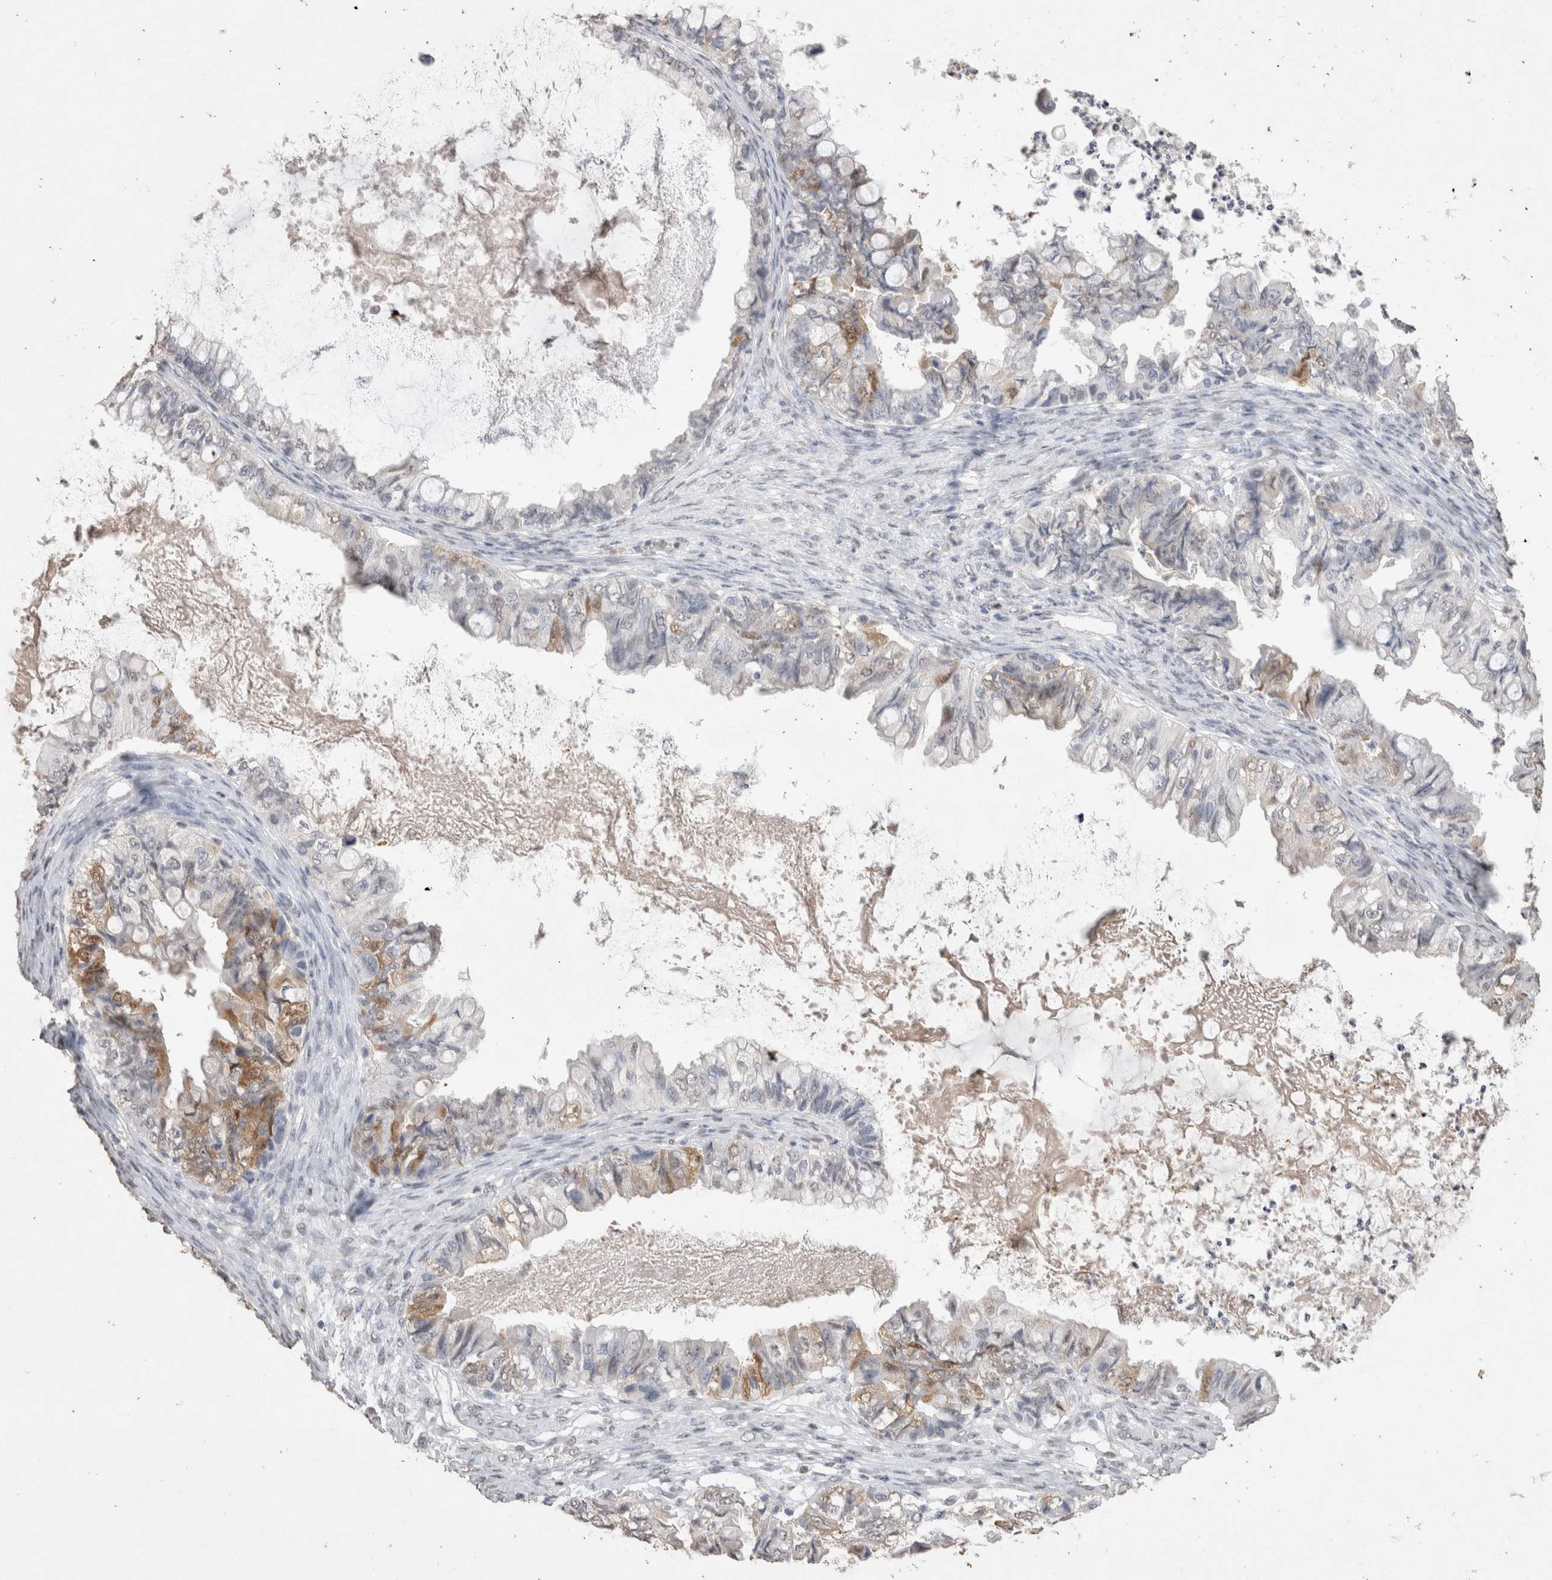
{"staining": {"intensity": "moderate", "quantity": "<25%", "location": "cytoplasmic/membranous"}, "tissue": "ovarian cancer", "cell_type": "Tumor cells", "image_type": "cancer", "snomed": [{"axis": "morphology", "description": "Cystadenocarcinoma, mucinous, NOS"}, {"axis": "topography", "description": "Ovary"}], "caption": "A brown stain shows moderate cytoplasmic/membranous expression of a protein in human ovarian cancer (mucinous cystadenocarcinoma) tumor cells.", "gene": "LGALS2", "patient": {"sex": "female", "age": 80}}